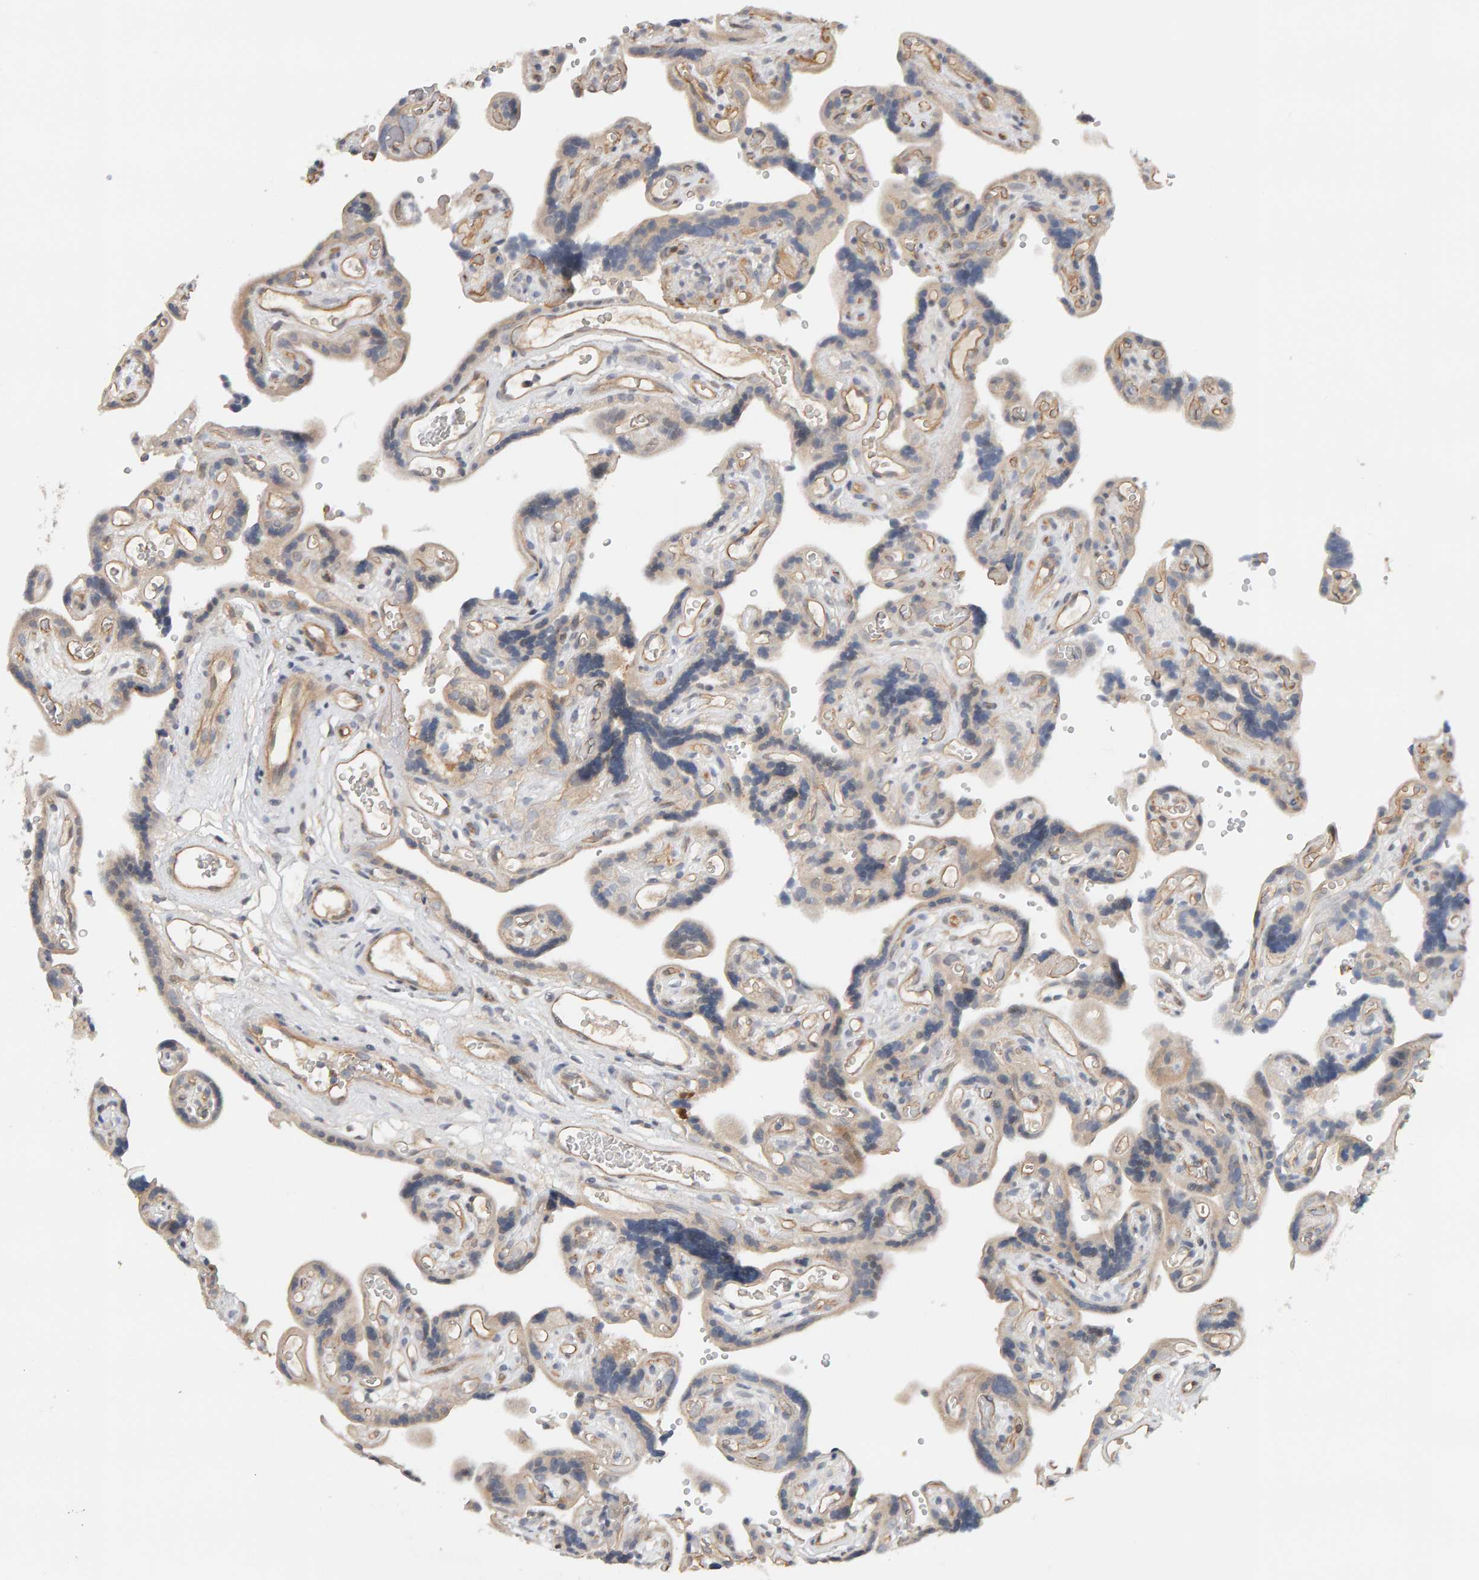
{"staining": {"intensity": "weak", "quantity": "25%-75%", "location": "cytoplasmic/membranous"}, "tissue": "placenta", "cell_type": "Decidual cells", "image_type": "normal", "snomed": [{"axis": "morphology", "description": "Normal tissue, NOS"}, {"axis": "topography", "description": "Placenta"}], "caption": "A high-resolution histopathology image shows immunohistochemistry staining of benign placenta, which displays weak cytoplasmic/membranous positivity in about 25%-75% of decidual cells.", "gene": "PPP1R16A", "patient": {"sex": "female", "age": 30}}